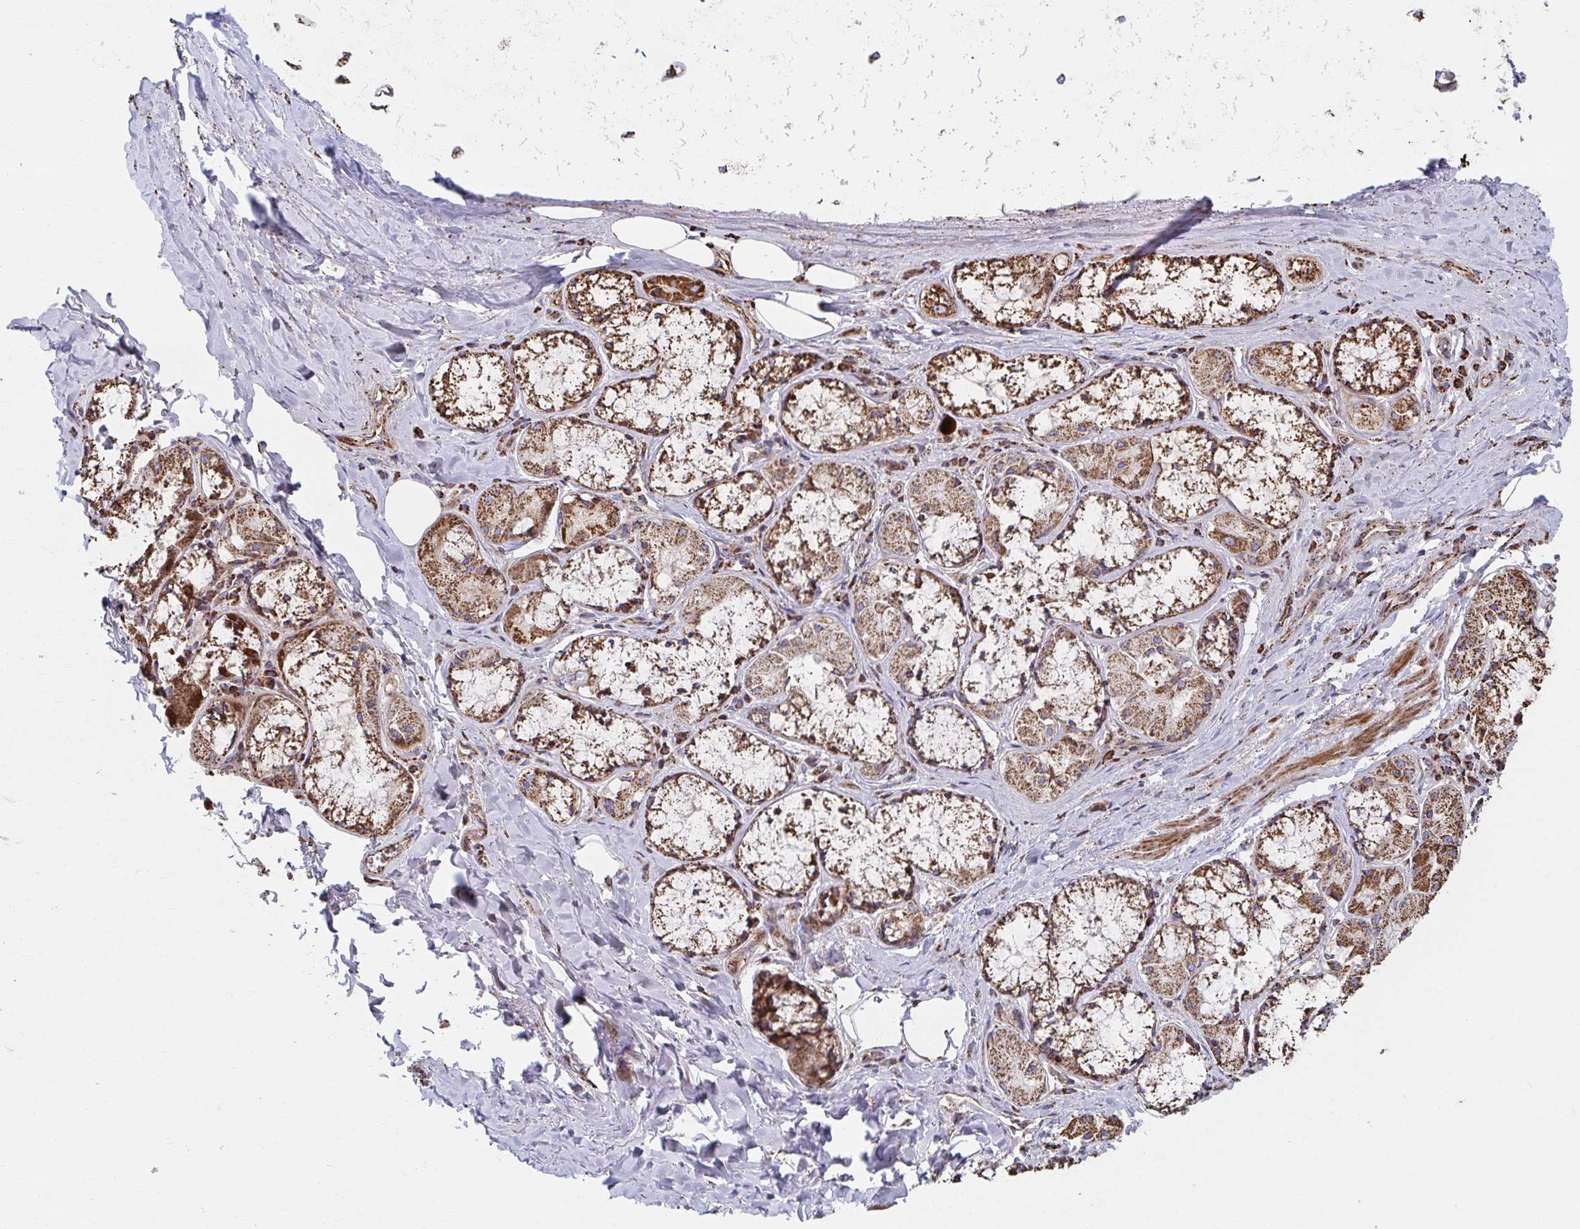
{"staining": {"intensity": "strong", "quantity": ">75%", "location": "cytoplasmic/membranous"}, "tissue": "soft tissue", "cell_type": "Chondrocytes", "image_type": "normal", "snomed": [{"axis": "morphology", "description": "Normal tissue, NOS"}, {"axis": "topography", "description": "Cartilage tissue"}, {"axis": "topography", "description": "Bronchus"}], "caption": "Approximately >75% of chondrocytes in benign soft tissue exhibit strong cytoplasmic/membranous protein staining as visualized by brown immunohistochemical staining.", "gene": "SAT1", "patient": {"sex": "male", "age": 64}}